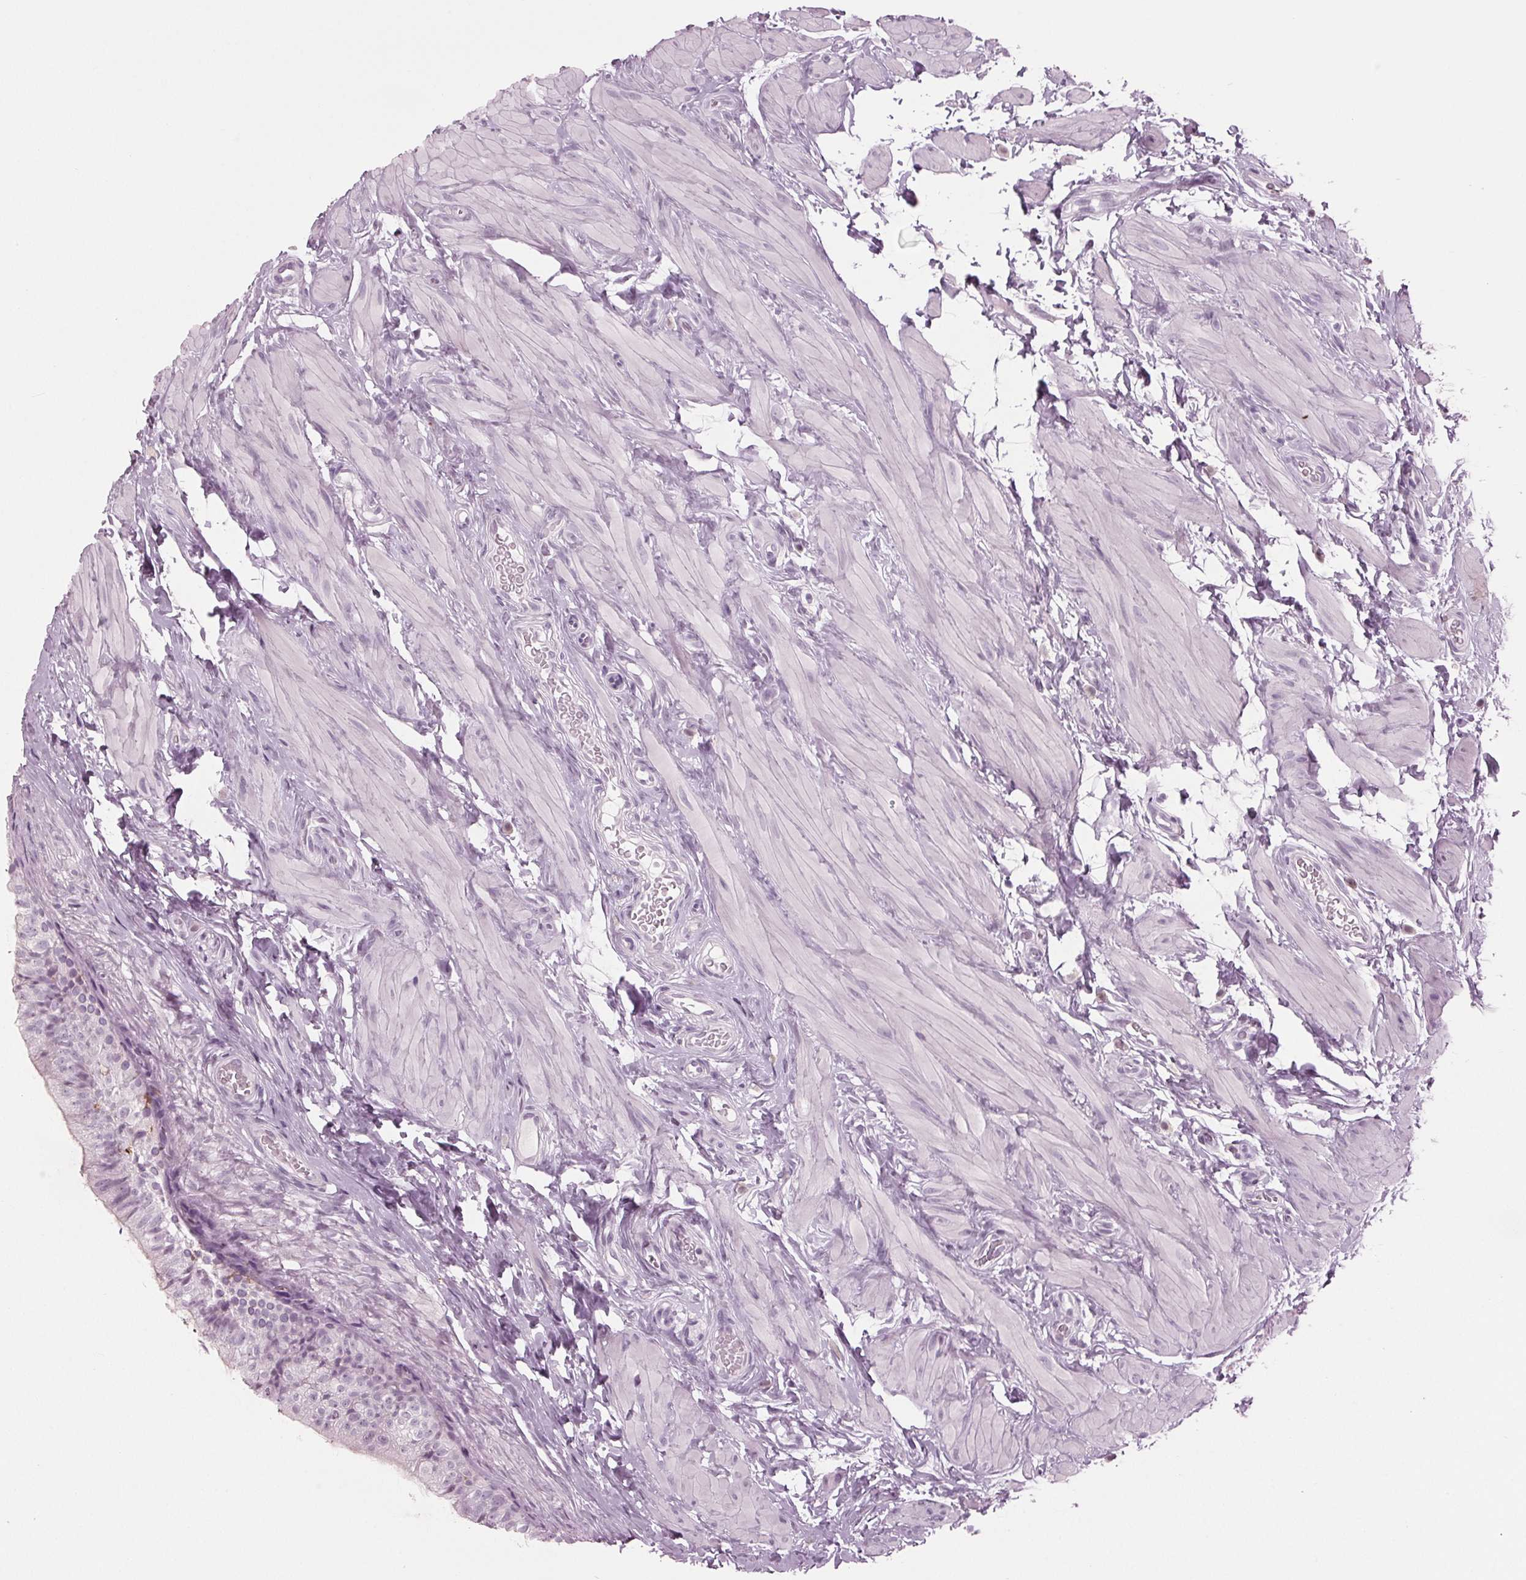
{"staining": {"intensity": "negative", "quantity": "none", "location": "none"}, "tissue": "epididymis", "cell_type": "Glandular cells", "image_type": "normal", "snomed": [{"axis": "morphology", "description": "Normal tissue, NOS"}, {"axis": "topography", "description": "Epididymis, spermatic cord, NOS"}, {"axis": "topography", "description": "Epididymis"}, {"axis": "topography", "description": "Peripheral nerve tissue"}], "caption": "DAB immunohistochemical staining of unremarkable human epididymis demonstrates no significant positivity in glandular cells.", "gene": "BTLA", "patient": {"sex": "male", "age": 29}}